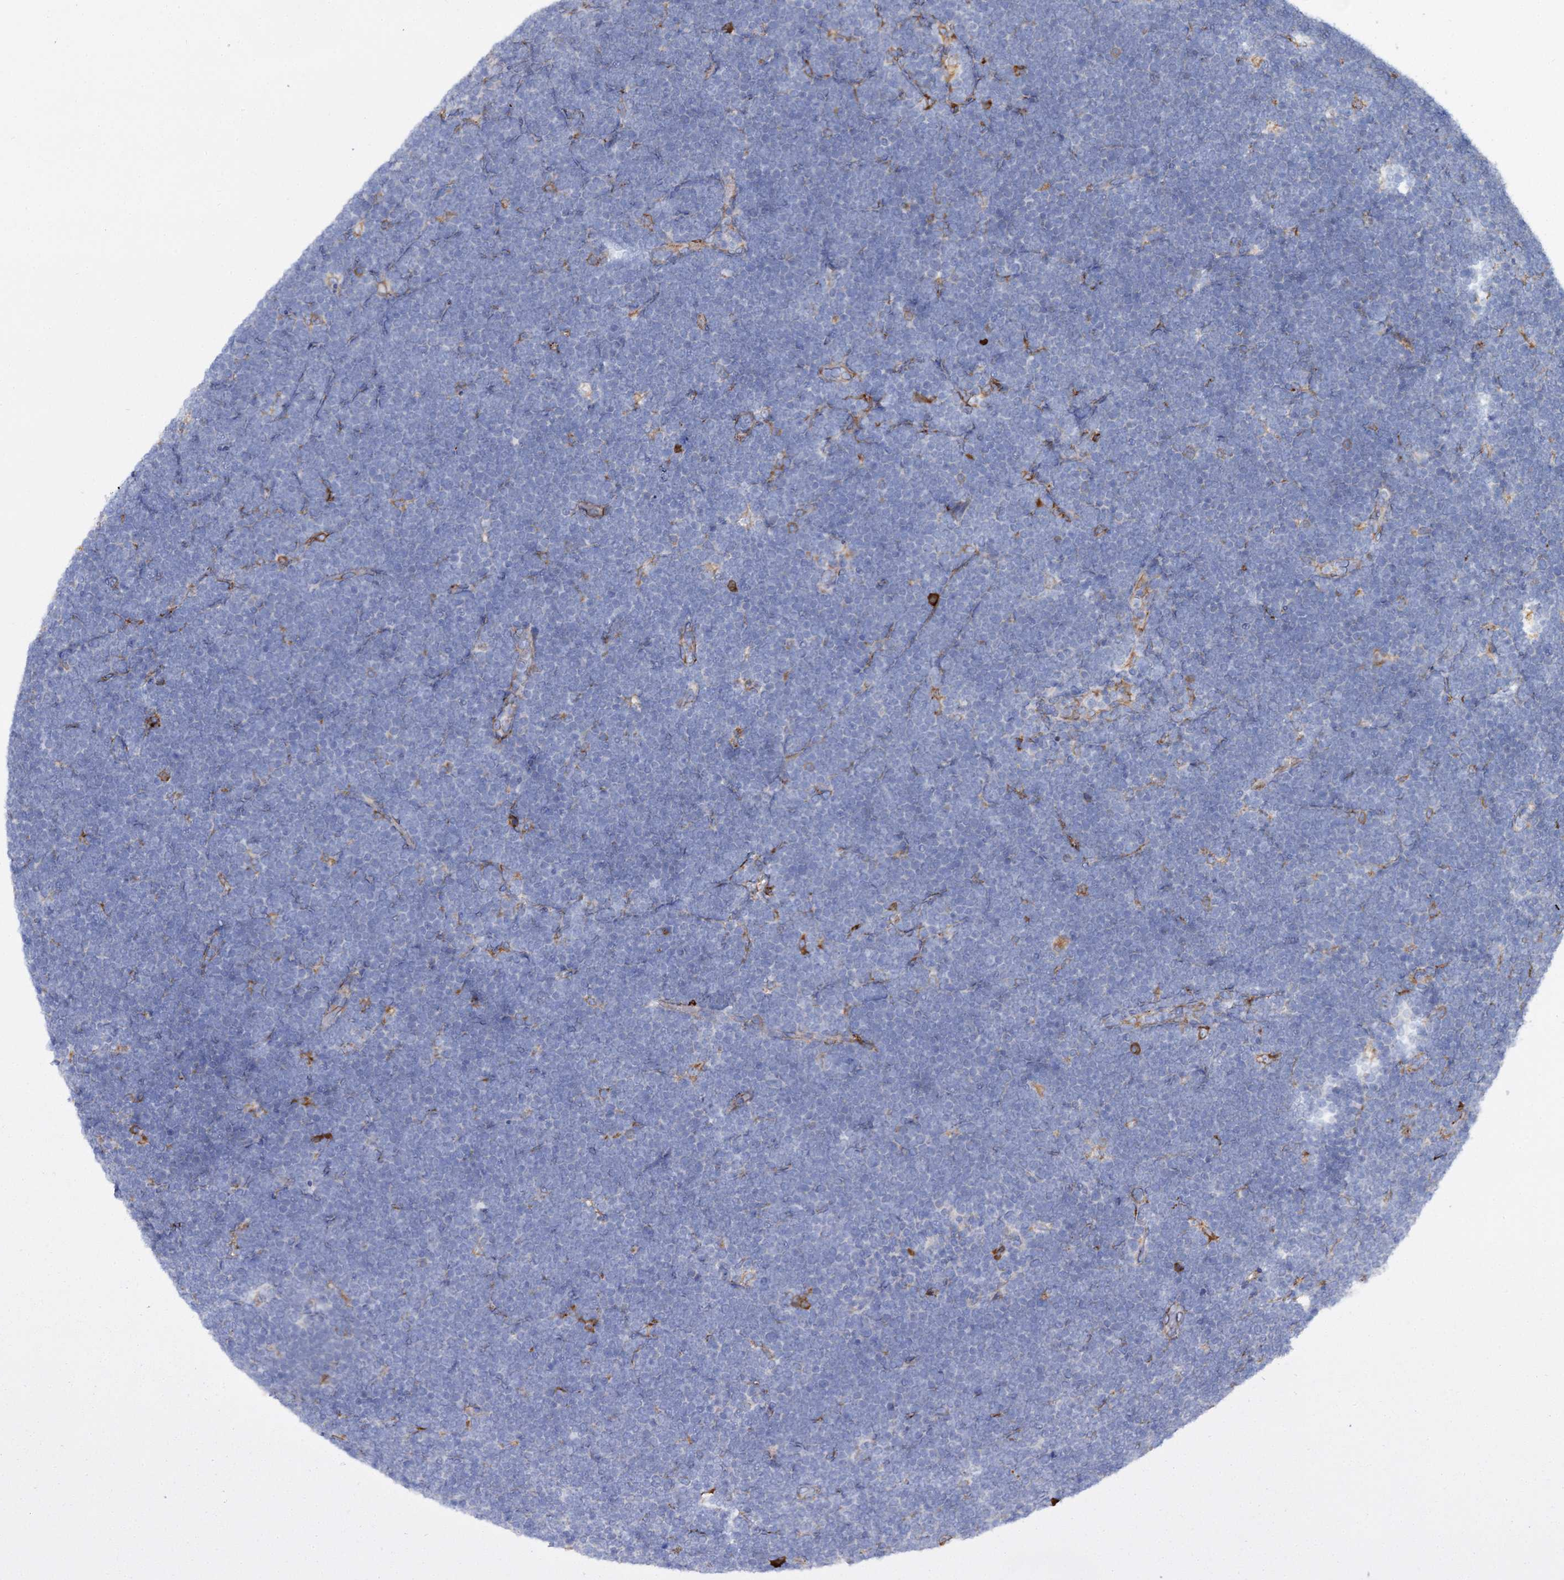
{"staining": {"intensity": "negative", "quantity": "none", "location": "none"}, "tissue": "lymphoma", "cell_type": "Tumor cells", "image_type": "cancer", "snomed": [{"axis": "morphology", "description": "Malignant lymphoma, non-Hodgkin's type, High grade"}, {"axis": "topography", "description": "Lymph node"}], "caption": "Immunohistochemical staining of human malignant lymphoma, non-Hodgkin's type (high-grade) shows no significant expression in tumor cells.", "gene": "SHE", "patient": {"sex": "male", "age": 13}}